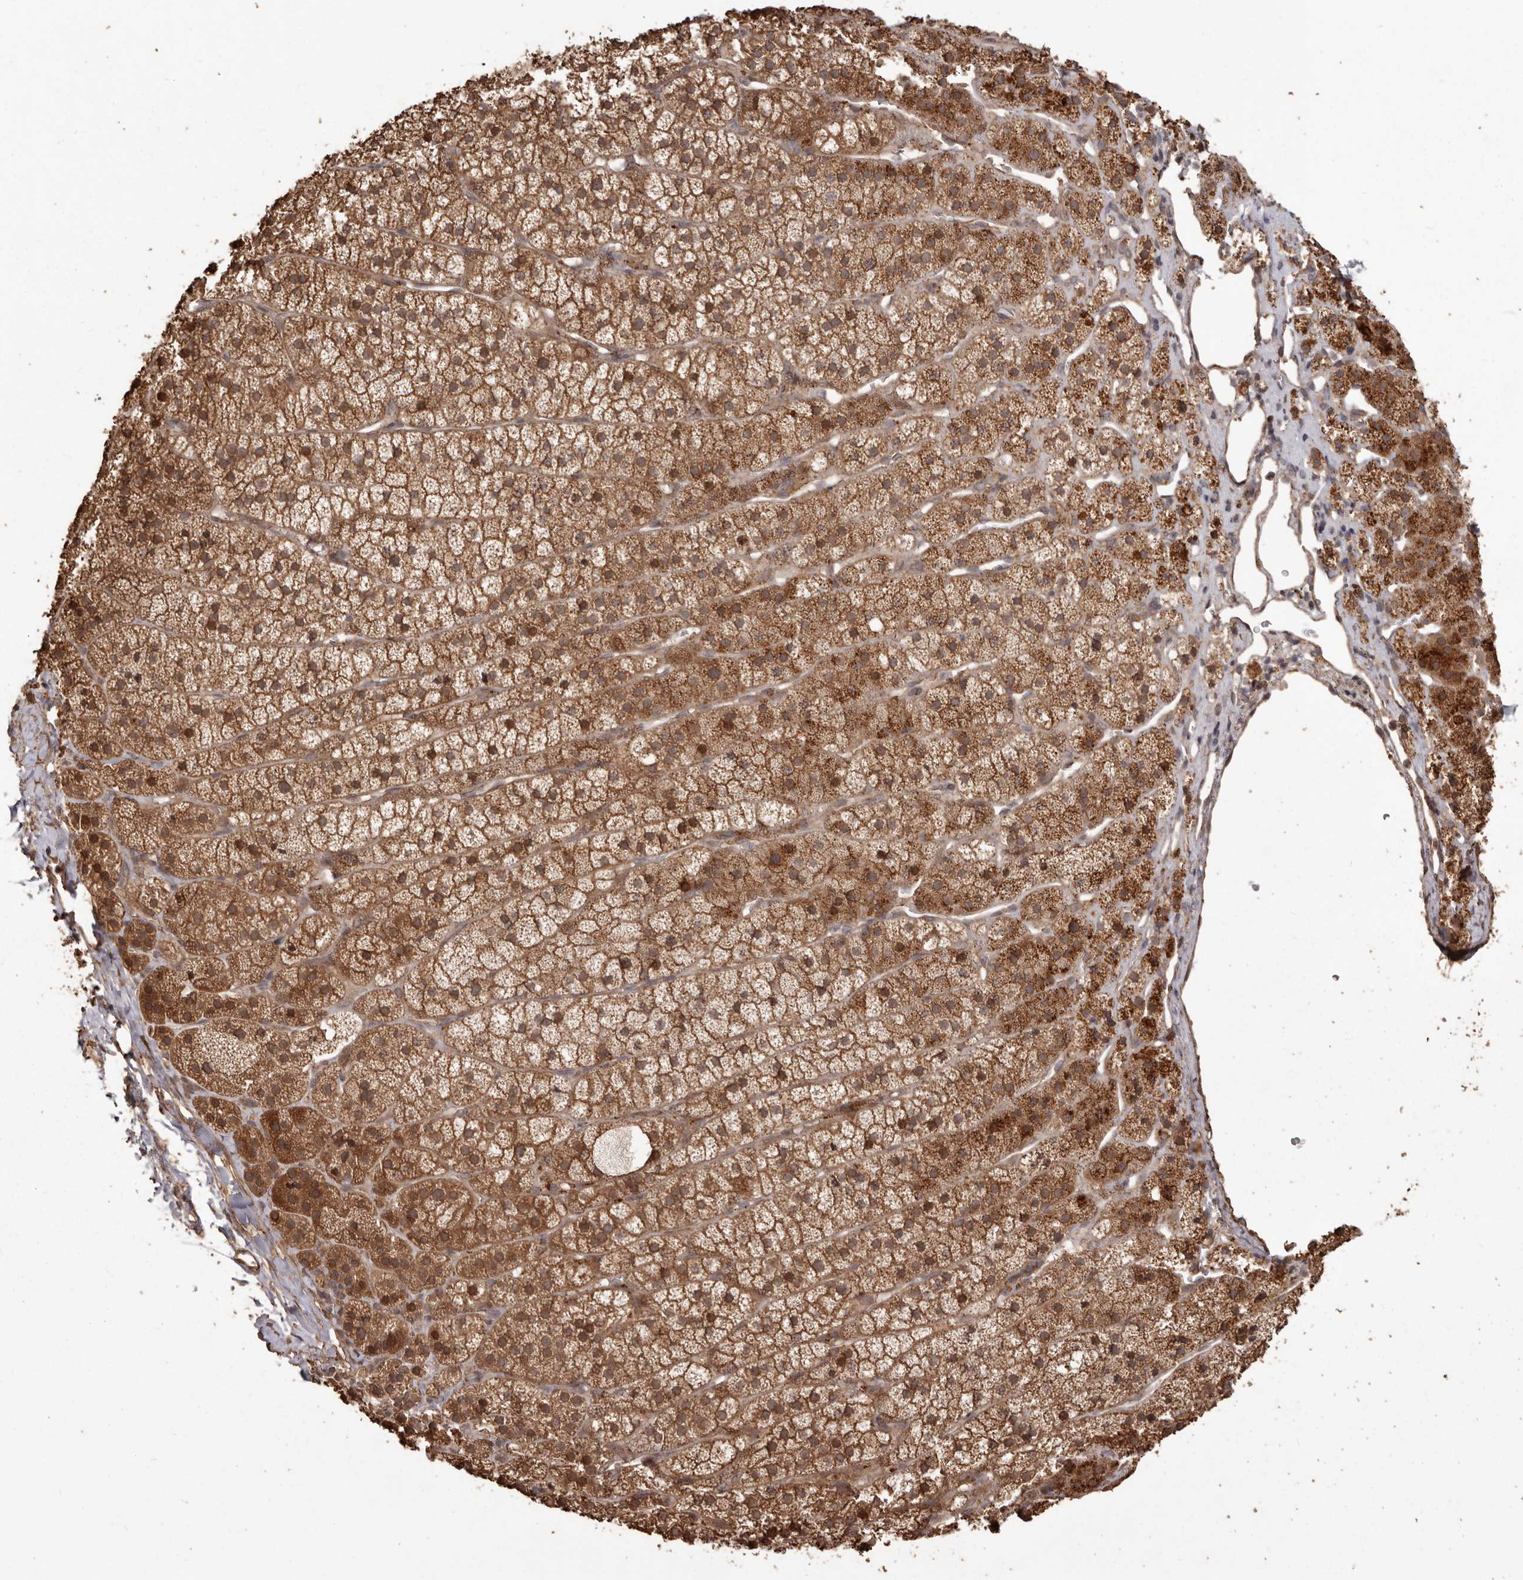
{"staining": {"intensity": "strong", "quantity": ">75%", "location": "cytoplasmic/membranous"}, "tissue": "adrenal gland", "cell_type": "Glandular cells", "image_type": "normal", "snomed": [{"axis": "morphology", "description": "Normal tissue, NOS"}, {"axis": "topography", "description": "Adrenal gland"}], "caption": "Strong cytoplasmic/membranous protein staining is appreciated in approximately >75% of glandular cells in adrenal gland. Nuclei are stained in blue.", "gene": "NUP43", "patient": {"sex": "female", "age": 44}}